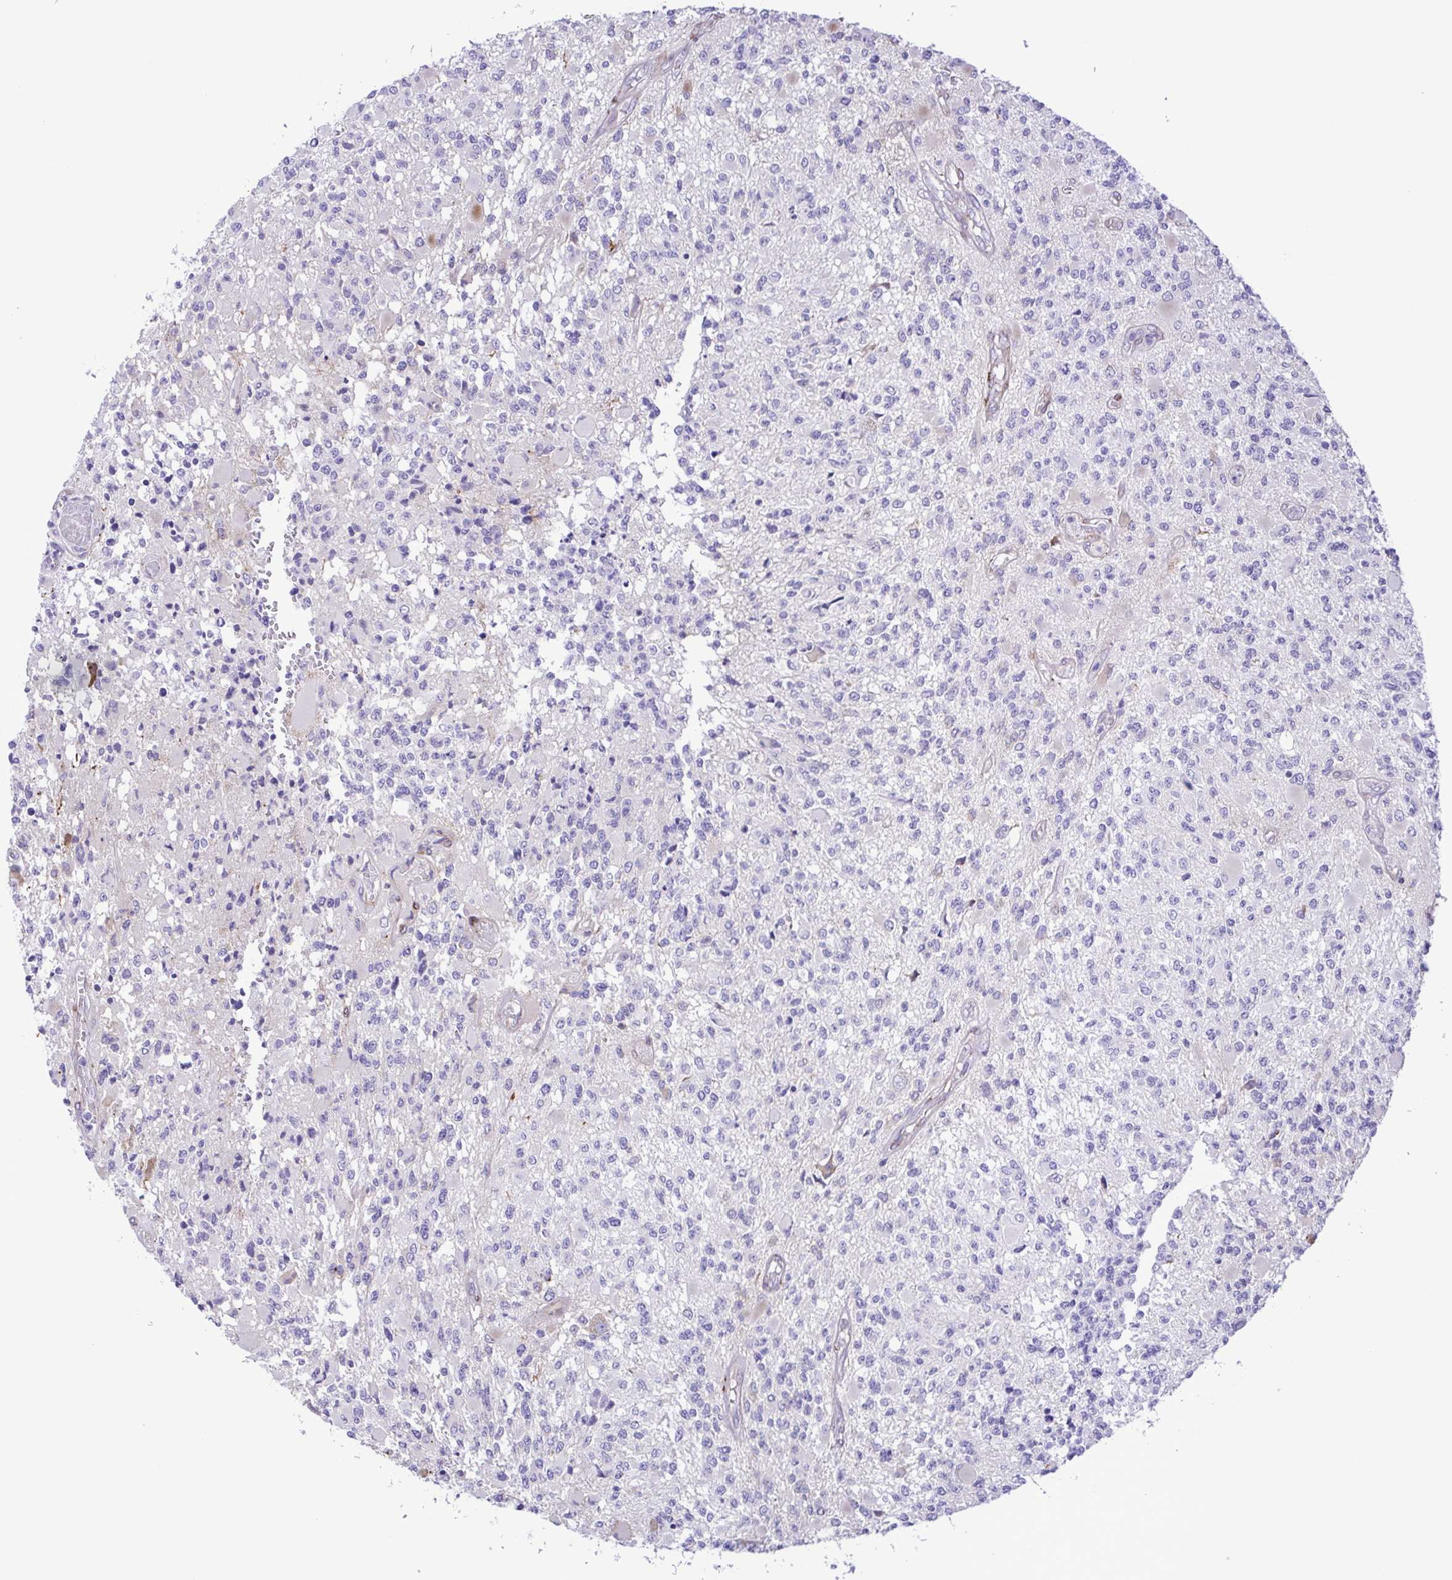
{"staining": {"intensity": "negative", "quantity": "none", "location": "none"}, "tissue": "glioma", "cell_type": "Tumor cells", "image_type": "cancer", "snomed": [{"axis": "morphology", "description": "Glioma, malignant, High grade"}, {"axis": "topography", "description": "Brain"}], "caption": "Tumor cells show no significant expression in high-grade glioma (malignant).", "gene": "FLT1", "patient": {"sex": "female", "age": 63}}